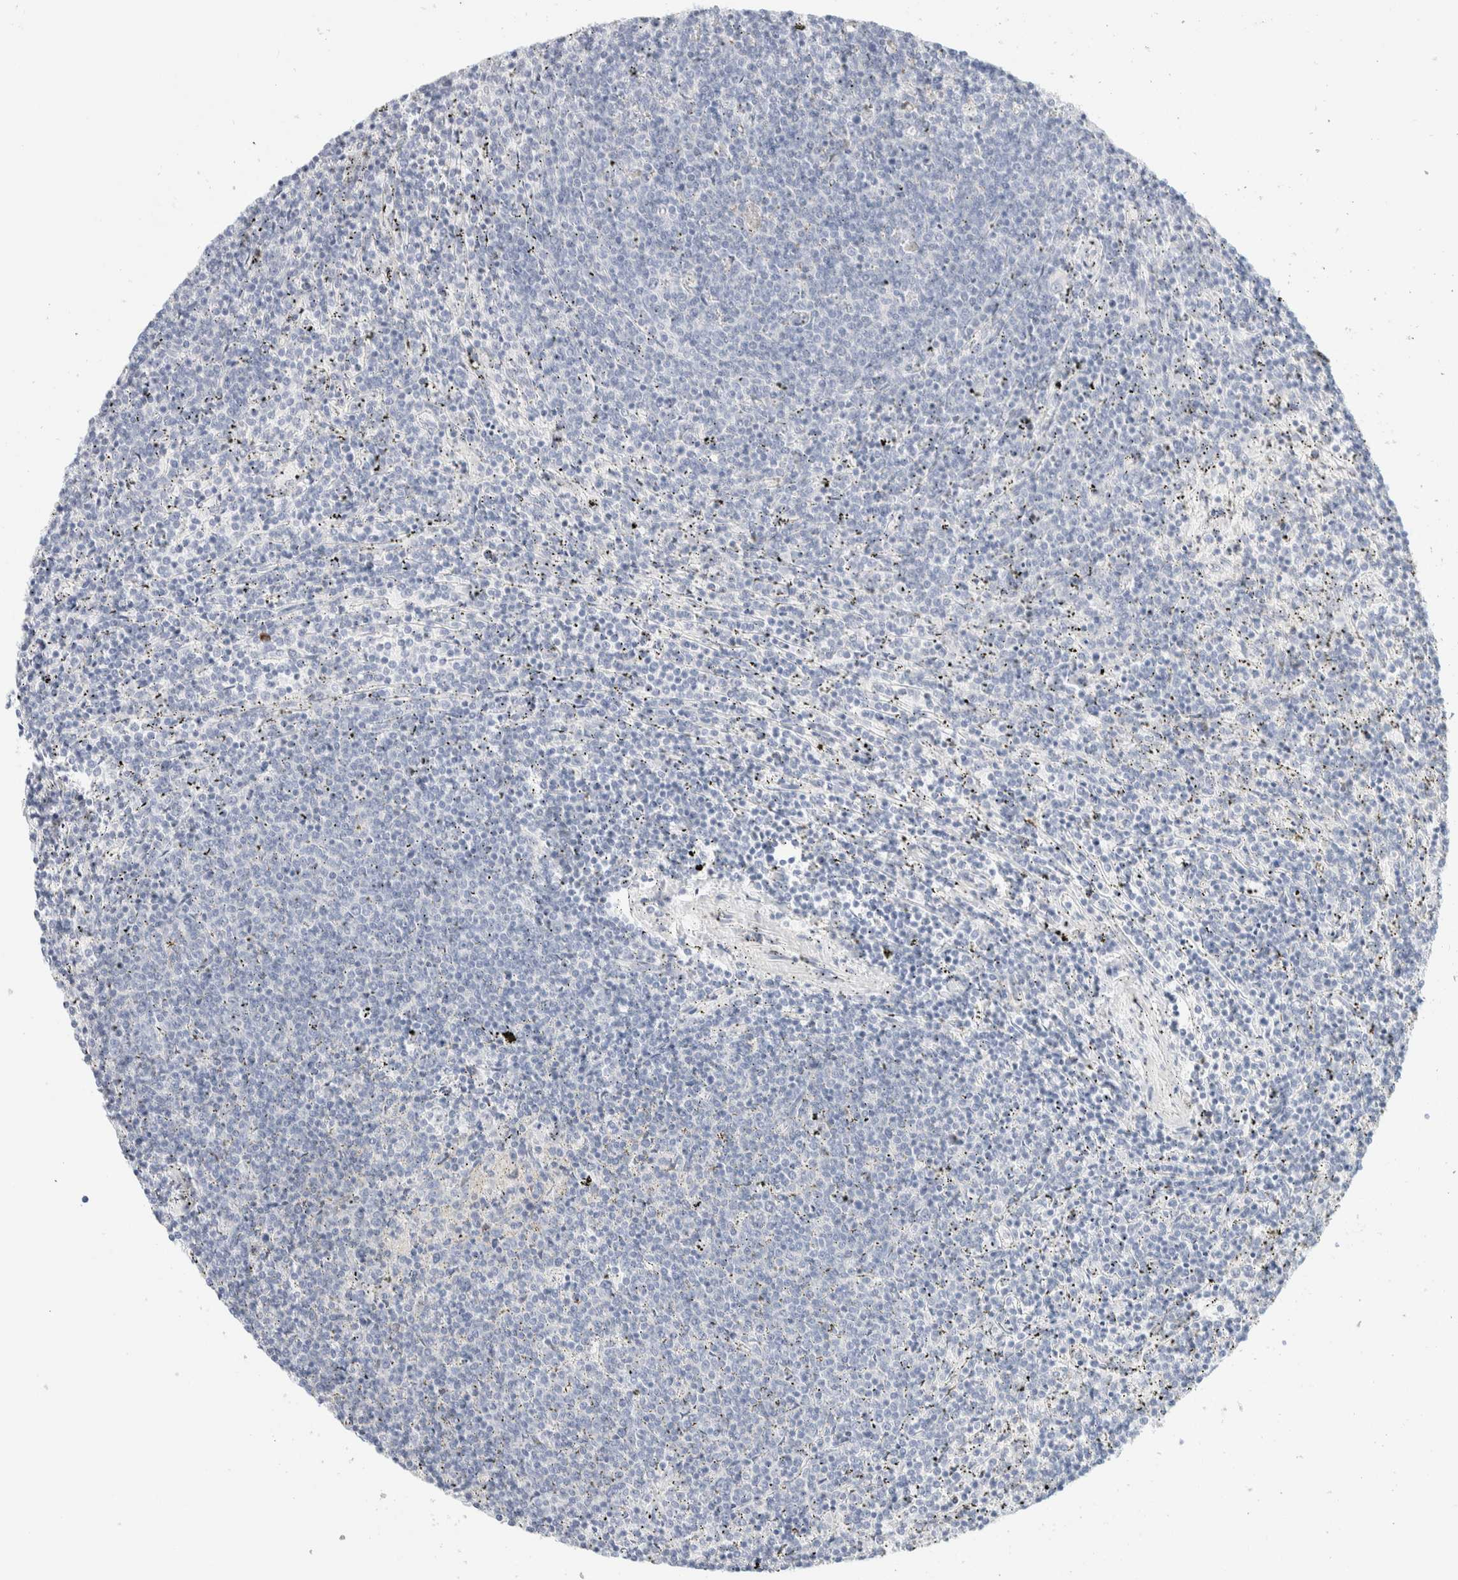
{"staining": {"intensity": "negative", "quantity": "none", "location": "none"}, "tissue": "lymphoma", "cell_type": "Tumor cells", "image_type": "cancer", "snomed": [{"axis": "morphology", "description": "Malignant lymphoma, non-Hodgkin's type, Low grade"}, {"axis": "topography", "description": "Spleen"}], "caption": "Tumor cells are negative for protein expression in human lymphoma. The staining was performed using DAB to visualize the protein expression in brown, while the nuclei were stained in blue with hematoxylin (Magnification: 20x).", "gene": "ATCAY", "patient": {"sex": "female", "age": 50}}